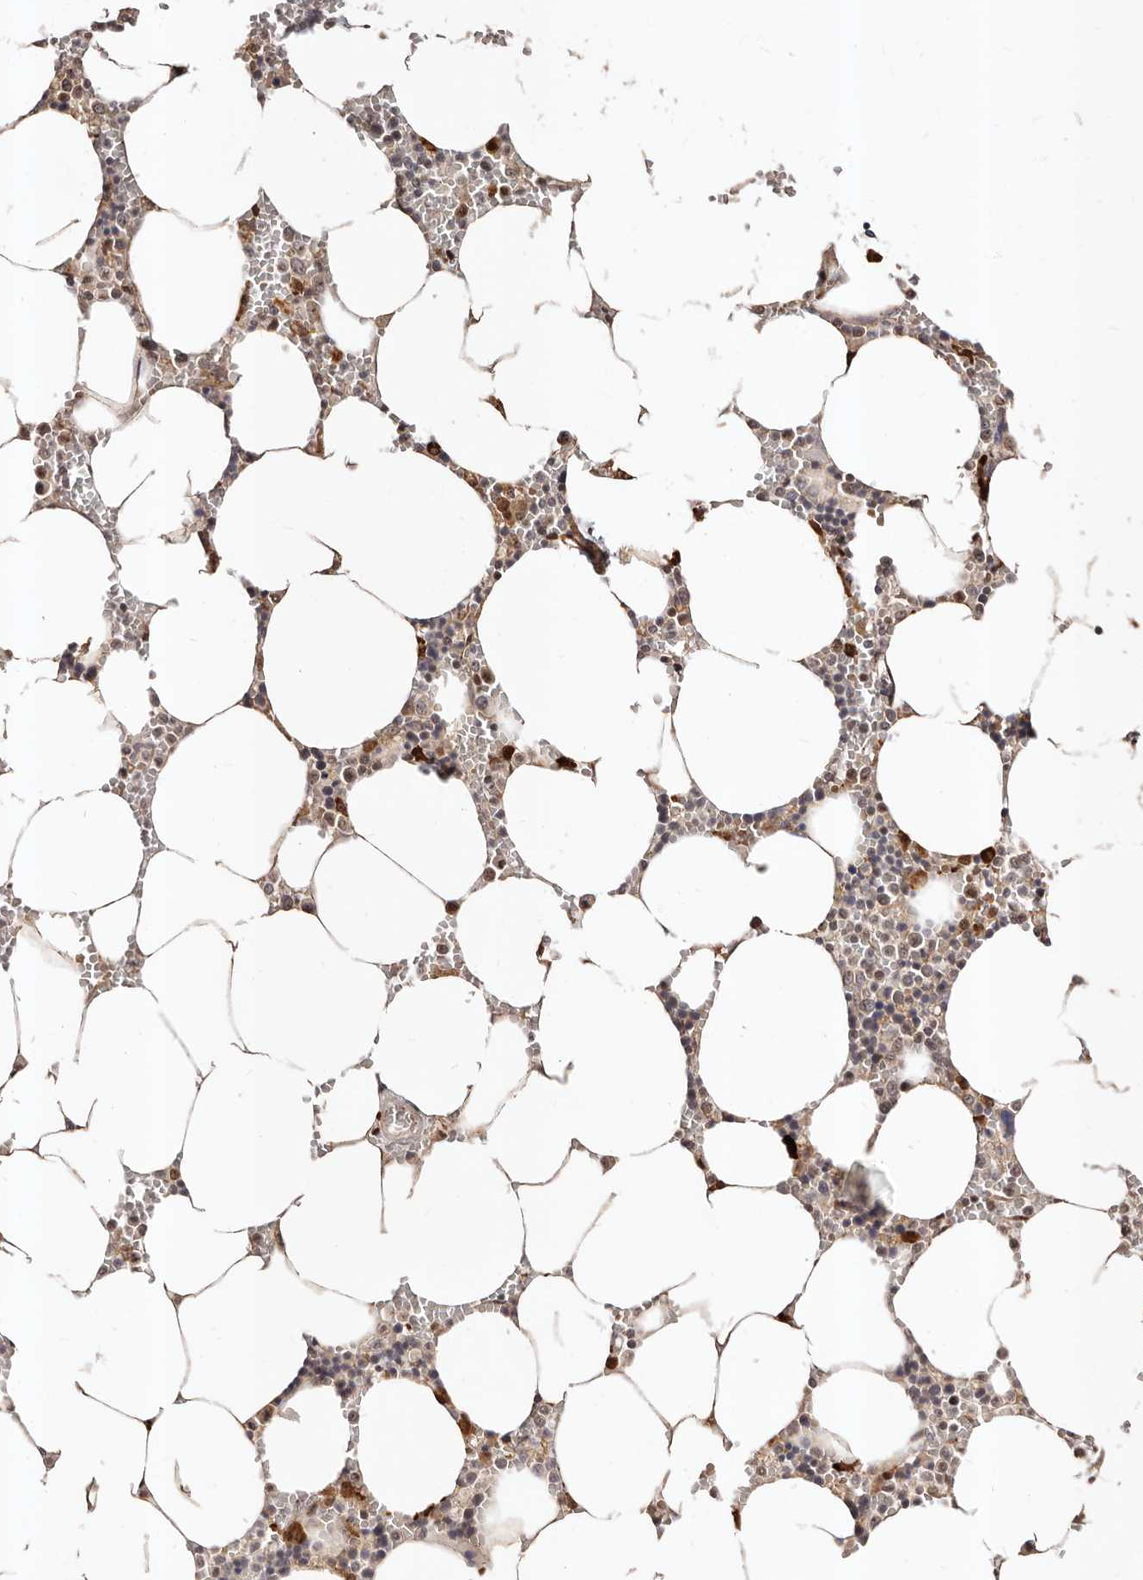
{"staining": {"intensity": "moderate", "quantity": "25%-75%", "location": "cytoplasmic/membranous"}, "tissue": "bone marrow", "cell_type": "Hematopoietic cells", "image_type": "normal", "snomed": [{"axis": "morphology", "description": "Normal tissue, NOS"}, {"axis": "topography", "description": "Bone marrow"}], "caption": "Immunohistochemistry photomicrograph of benign bone marrow: bone marrow stained using immunohistochemistry shows medium levels of moderate protein expression localized specifically in the cytoplasmic/membranous of hematopoietic cells, appearing as a cytoplasmic/membranous brown color.", "gene": "APOL6", "patient": {"sex": "male", "age": 70}}